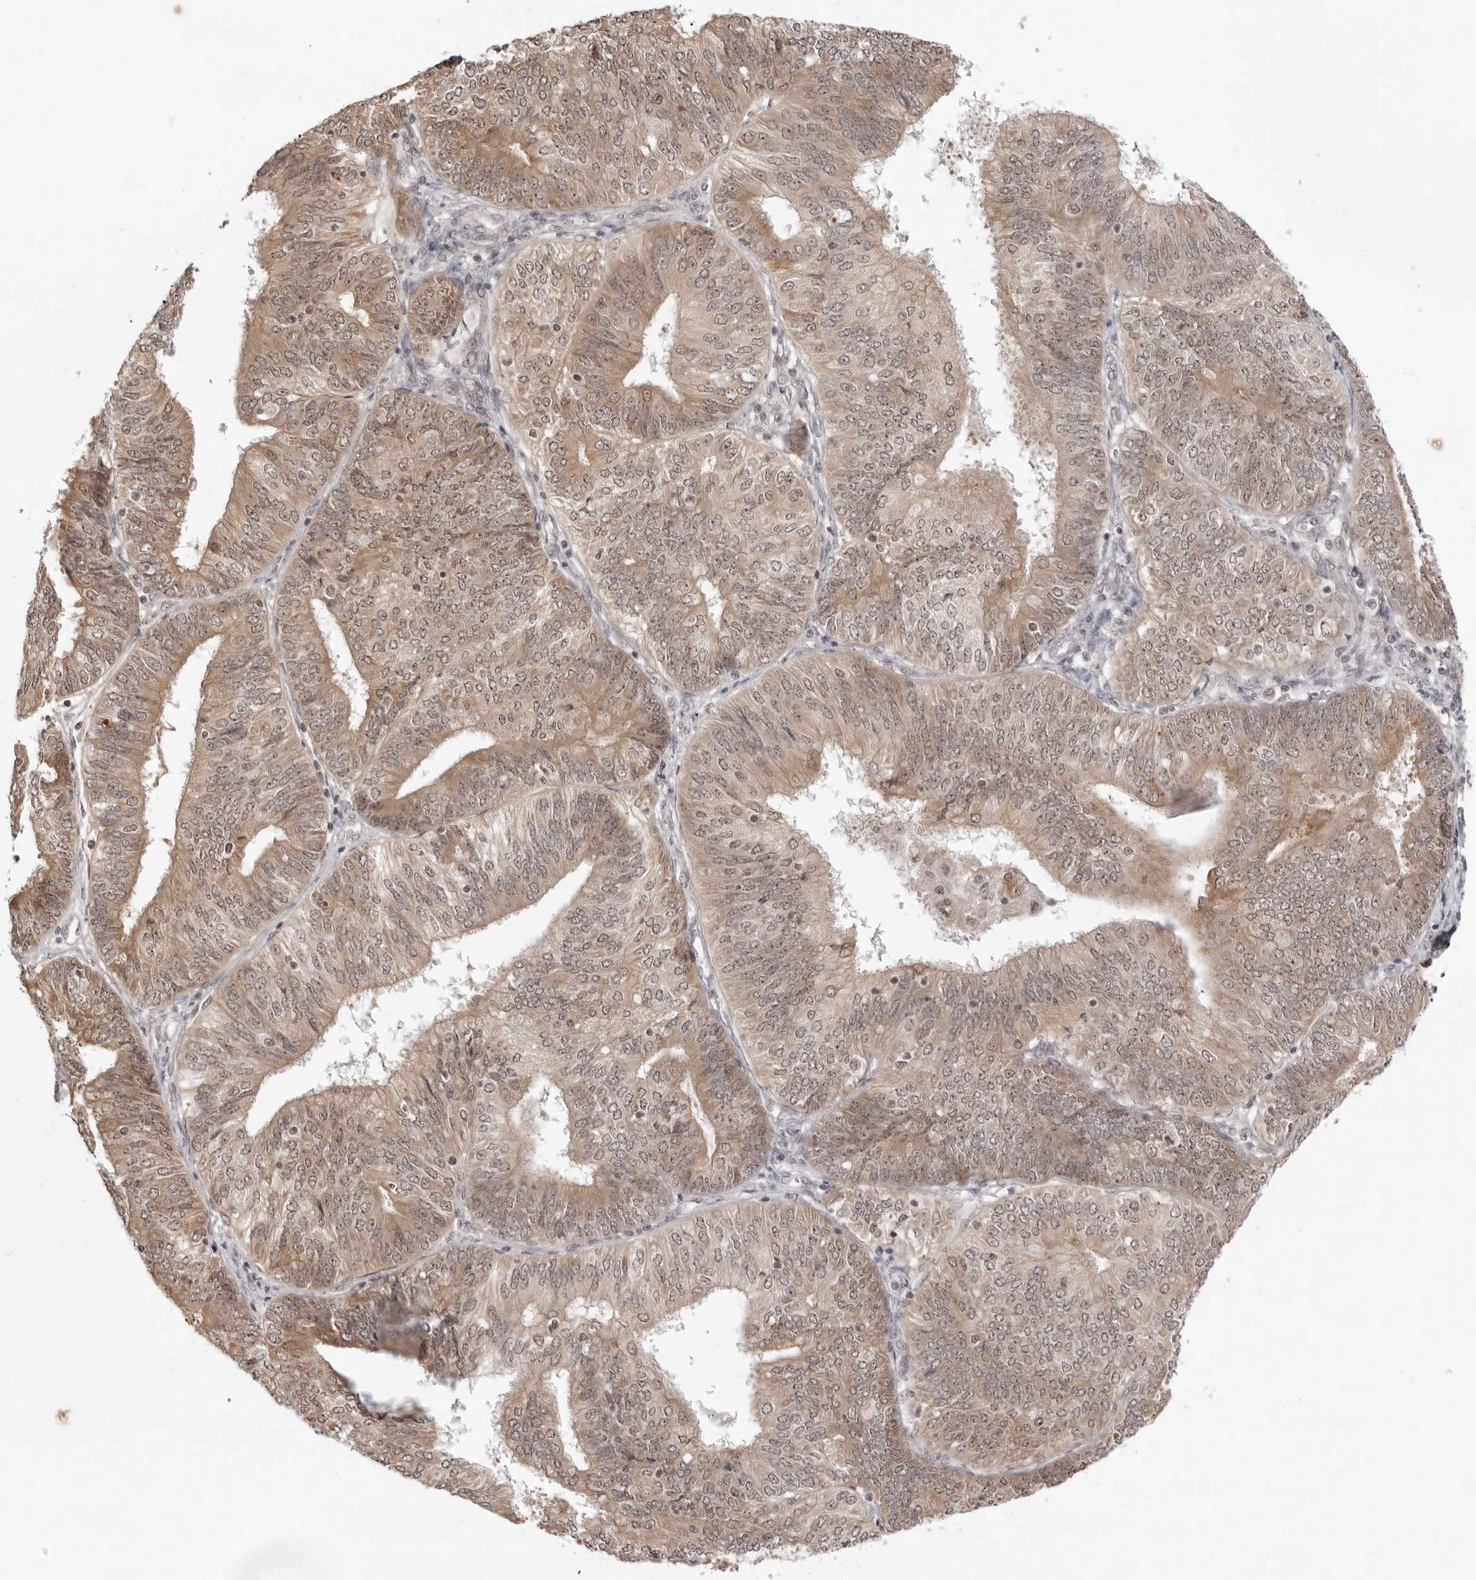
{"staining": {"intensity": "weak", "quantity": ">75%", "location": "cytoplasmic/membranous,nuclear"}, "tissue": "endometrial cancer", "cell_type": "Tumor cells", "image_type": "cancer", "snomed": [{"axis": "morphology", "description": "Adenocarcinoma, NOS"}, {"axis": "topography", "description": "Endometrium"}], "caption": "This is a micrograph of immunohistochemistry (IHC) staining of endometrial adenocarcinoma, which shows weak positivity in the cytoplasmic/membranous and nuclear of tumor cells.", "gene": "EXOSC10", "patient": {"sex": "female", "age": 58}}